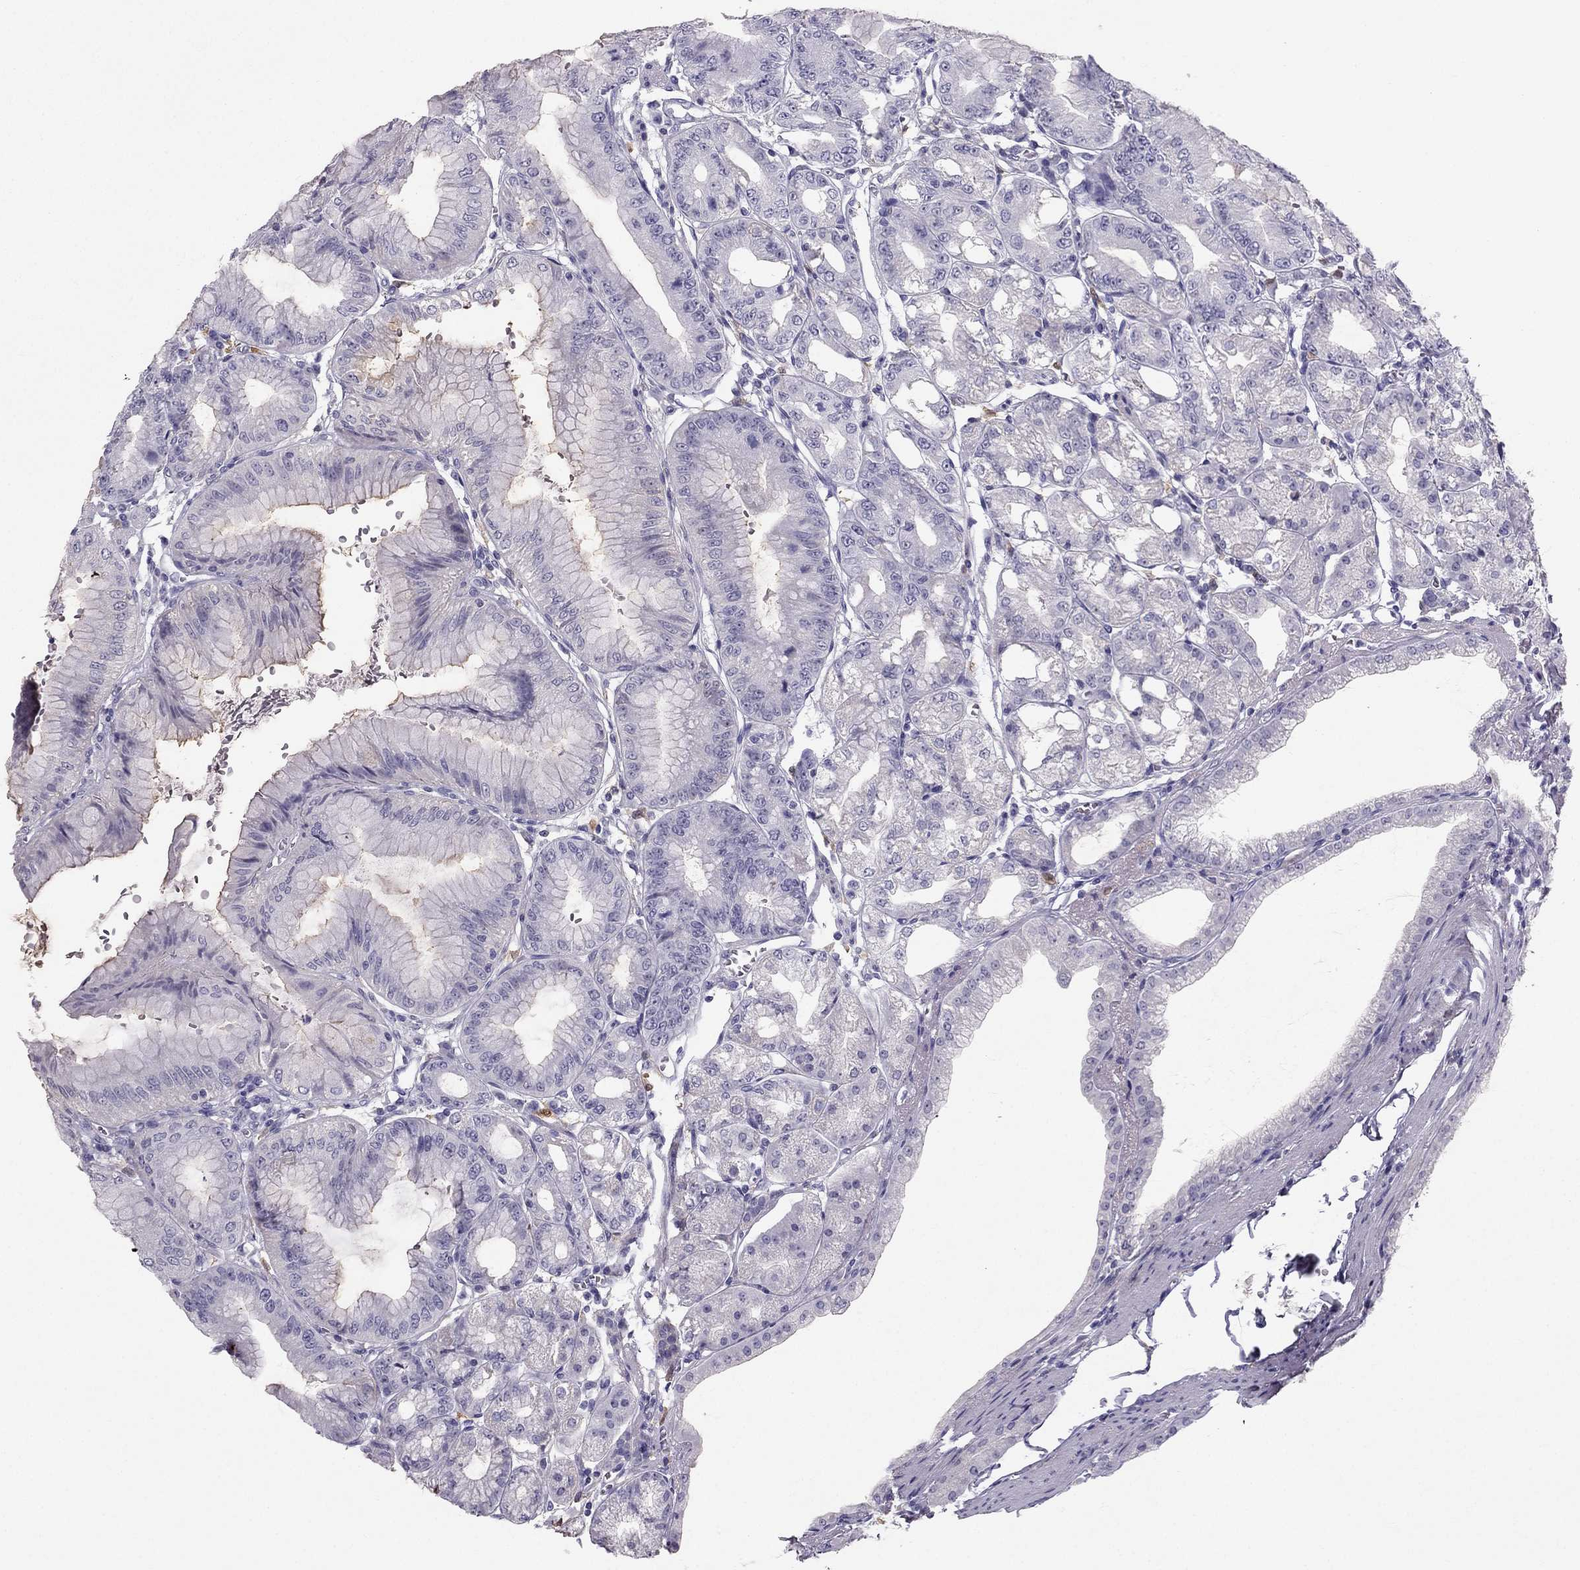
{"staining": {"intensity": "weak", "quantity": "<25%", "location": "cytoplasmic/membranous"}, "tissue": "stomach", "cell_type": "Glandular cells", "image_type": "normal", "snomed": [{"axis": "morphology", "description": "Normal tissue, NOS"}, {"axis": "topography", "description": "Stomach"}], "caption": "Stomach was stained to show a protein in brown. There is no significant expression in glandular cells. (DAB IHC with hematoxylin counter stain).", "gene": "LMTK3", "patient": {"sex": "male", "age": 71}}